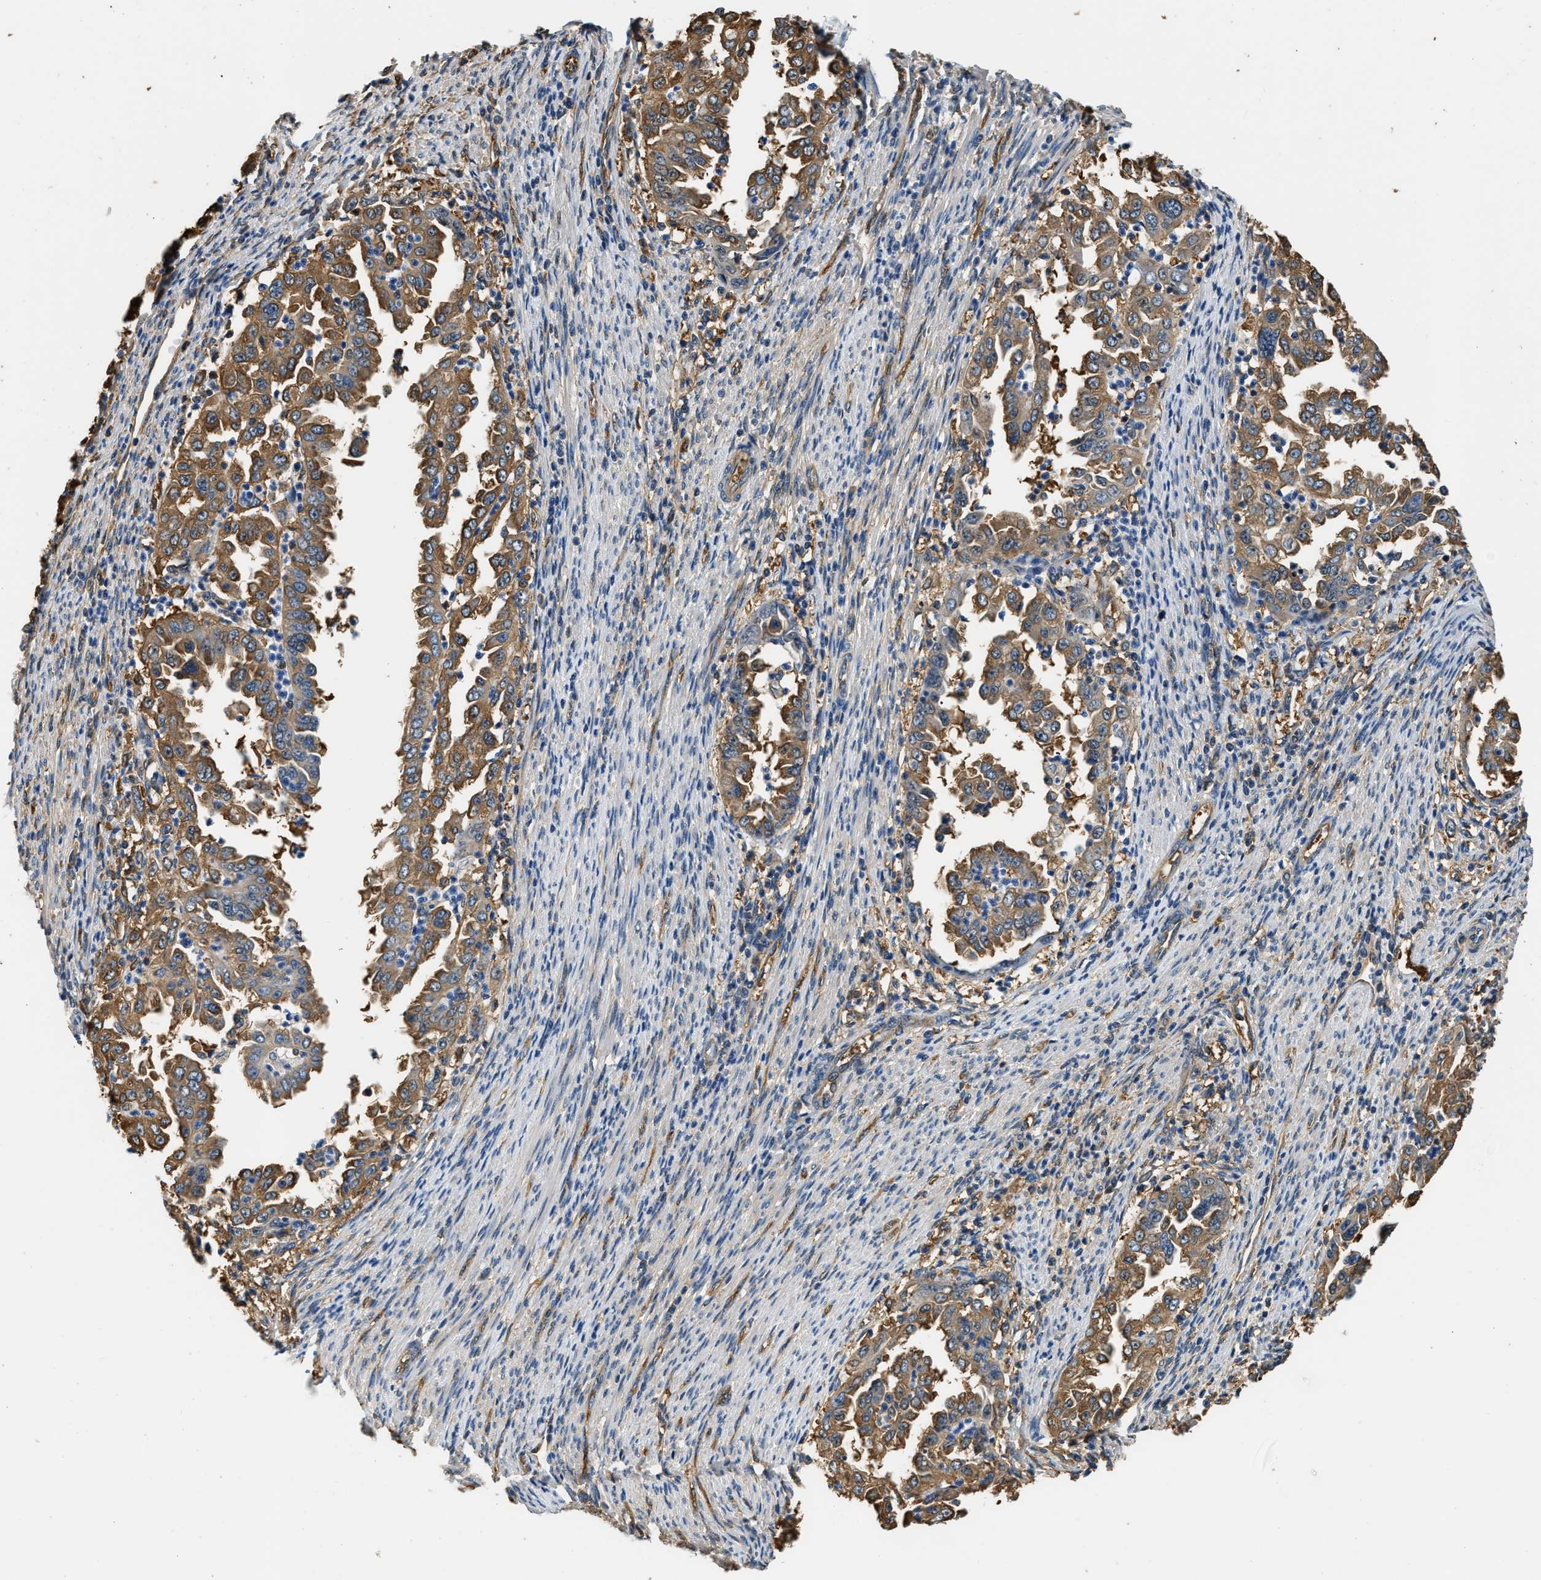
{"staining": {"intensity": "moderate", "quantity": ">75%", "location": "cytoplasmic/membranous"}, "tissue": "endometrial cancer", "cell_type": "Tumor cells", "image_type": "cancer", "snomed": [{"axis": "morphology", "description": "Adenocarcinoma, NOS"}, {"axis": "topography", "description": "Endometrium"}], "caption": "Endometrial cancer stained for a protein (brown) reveals moderate cytoplasmic/membranous positive staining in approximately >75% of tumor cells.", "gene": "PPP2R1B", "patient": {"sex": "female", "age": 85}}